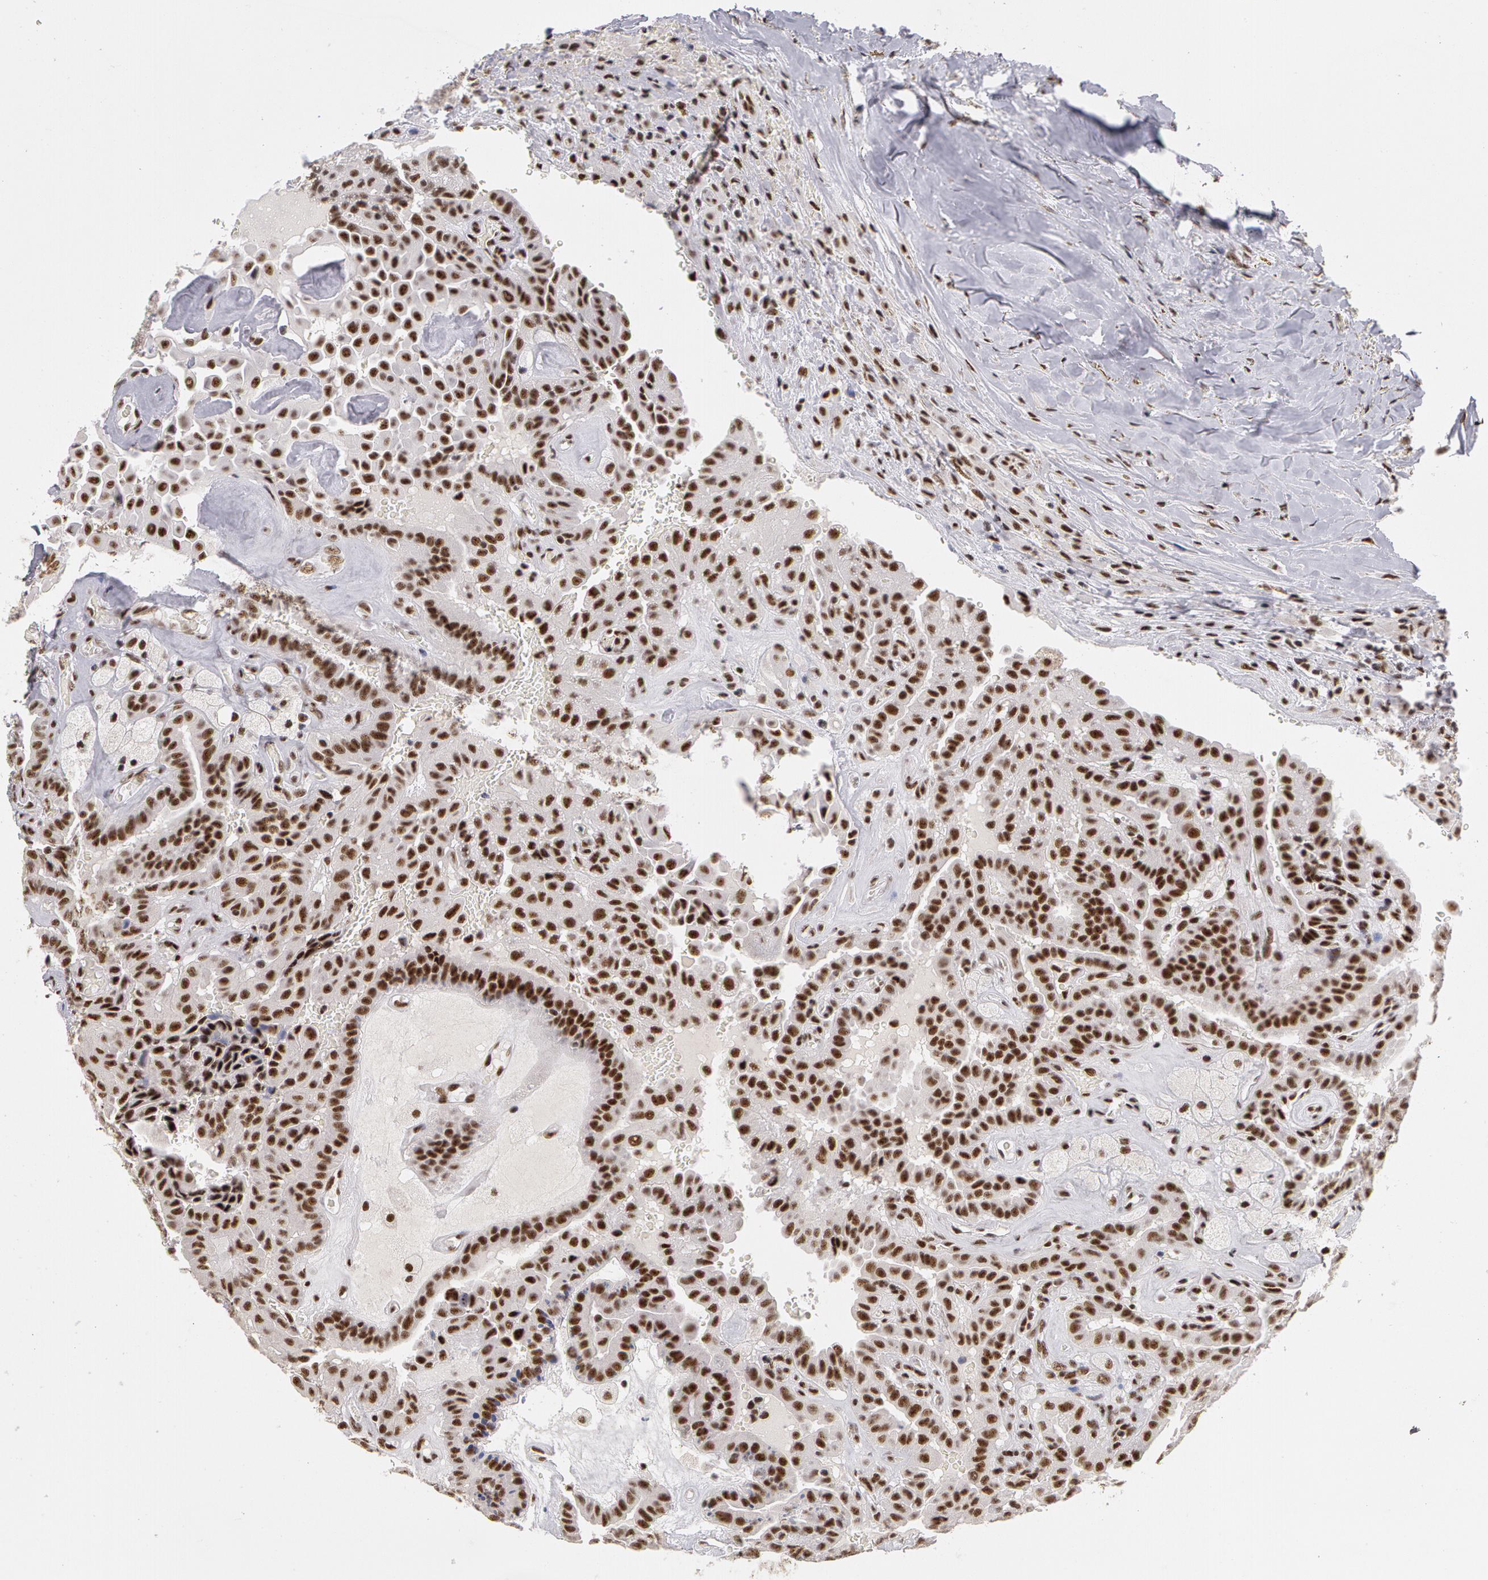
{"staining": {"intensity": "strong", "quantity": ">75%", "location": "nuclear"}, "tissue": "thyroid cancer", "cell_type": "Tumor cells", "image_type": "cancer", "snomed": [{"axis": "morphology", "description": "Papillary adenocarcinoma, NOS"}, {"axis": "topography", "description": "Thyroid gland"}], "caption": "Protein staining demonstrates strong nuclear expression in approximately >75% of tumor cells in thyroid papillary adenocarcinoma.", "gene": "PNN", "patient": {"sex": "male", "age": 87}}